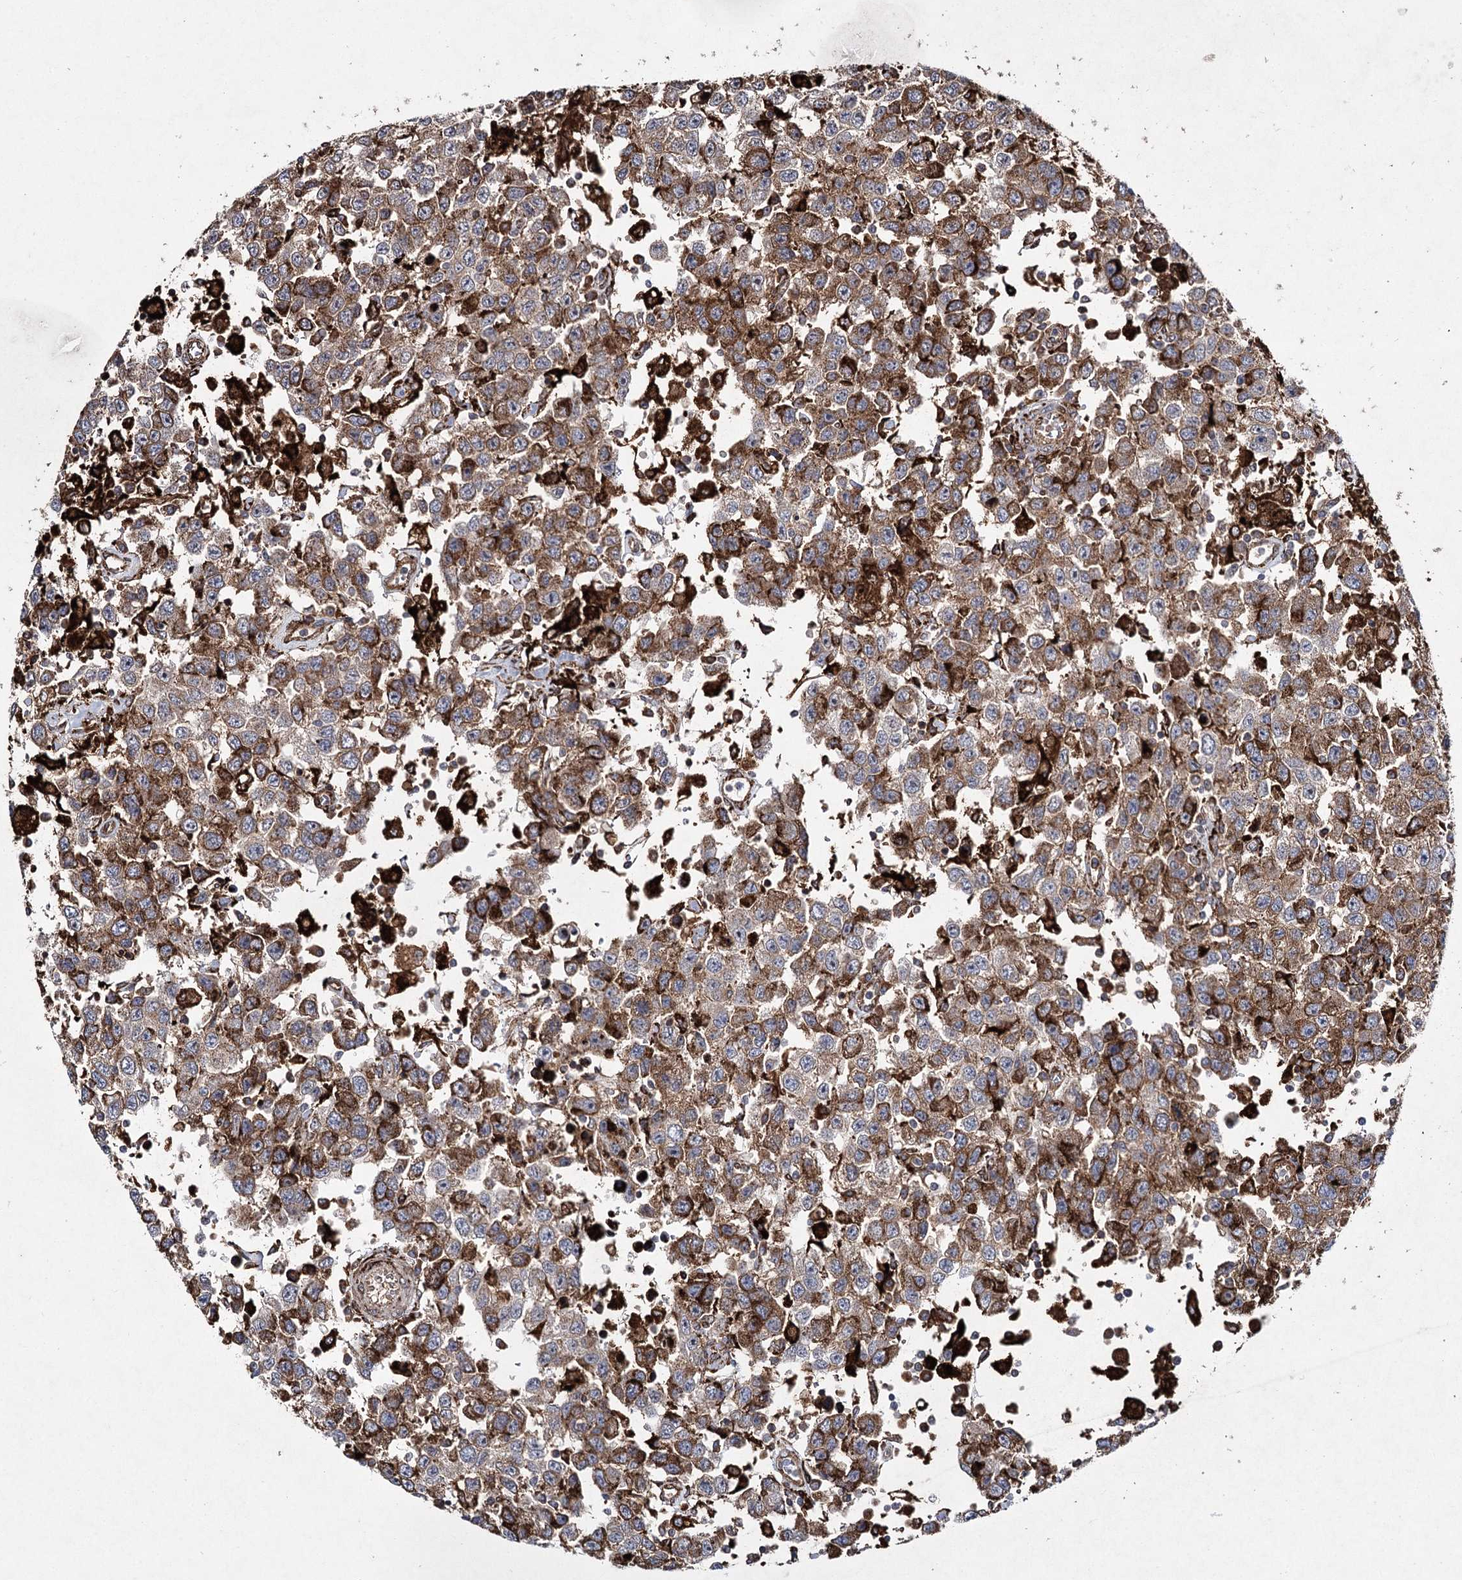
{"staining": {"intensity": "moderate", "quantity": "25%-75%", "location": "cytoplasmic/membranous"}, "tissue": "testis cancer", "cell_type": "Tumor cells", "image_type": "cancer", "snomed": [{"axis": "morphology", "description": "Seminoma, NOS"}, {"axis": "topography", "description": "Testis"}], "caption": "Immunohistochemical staining of human testis cancer displays moderate cytoplasmic/membranous protein expression in approximately 25%-75% of tumor cells.", "gene": "DCUN1D4", "patient": {"sex": "male", "age": 41}}